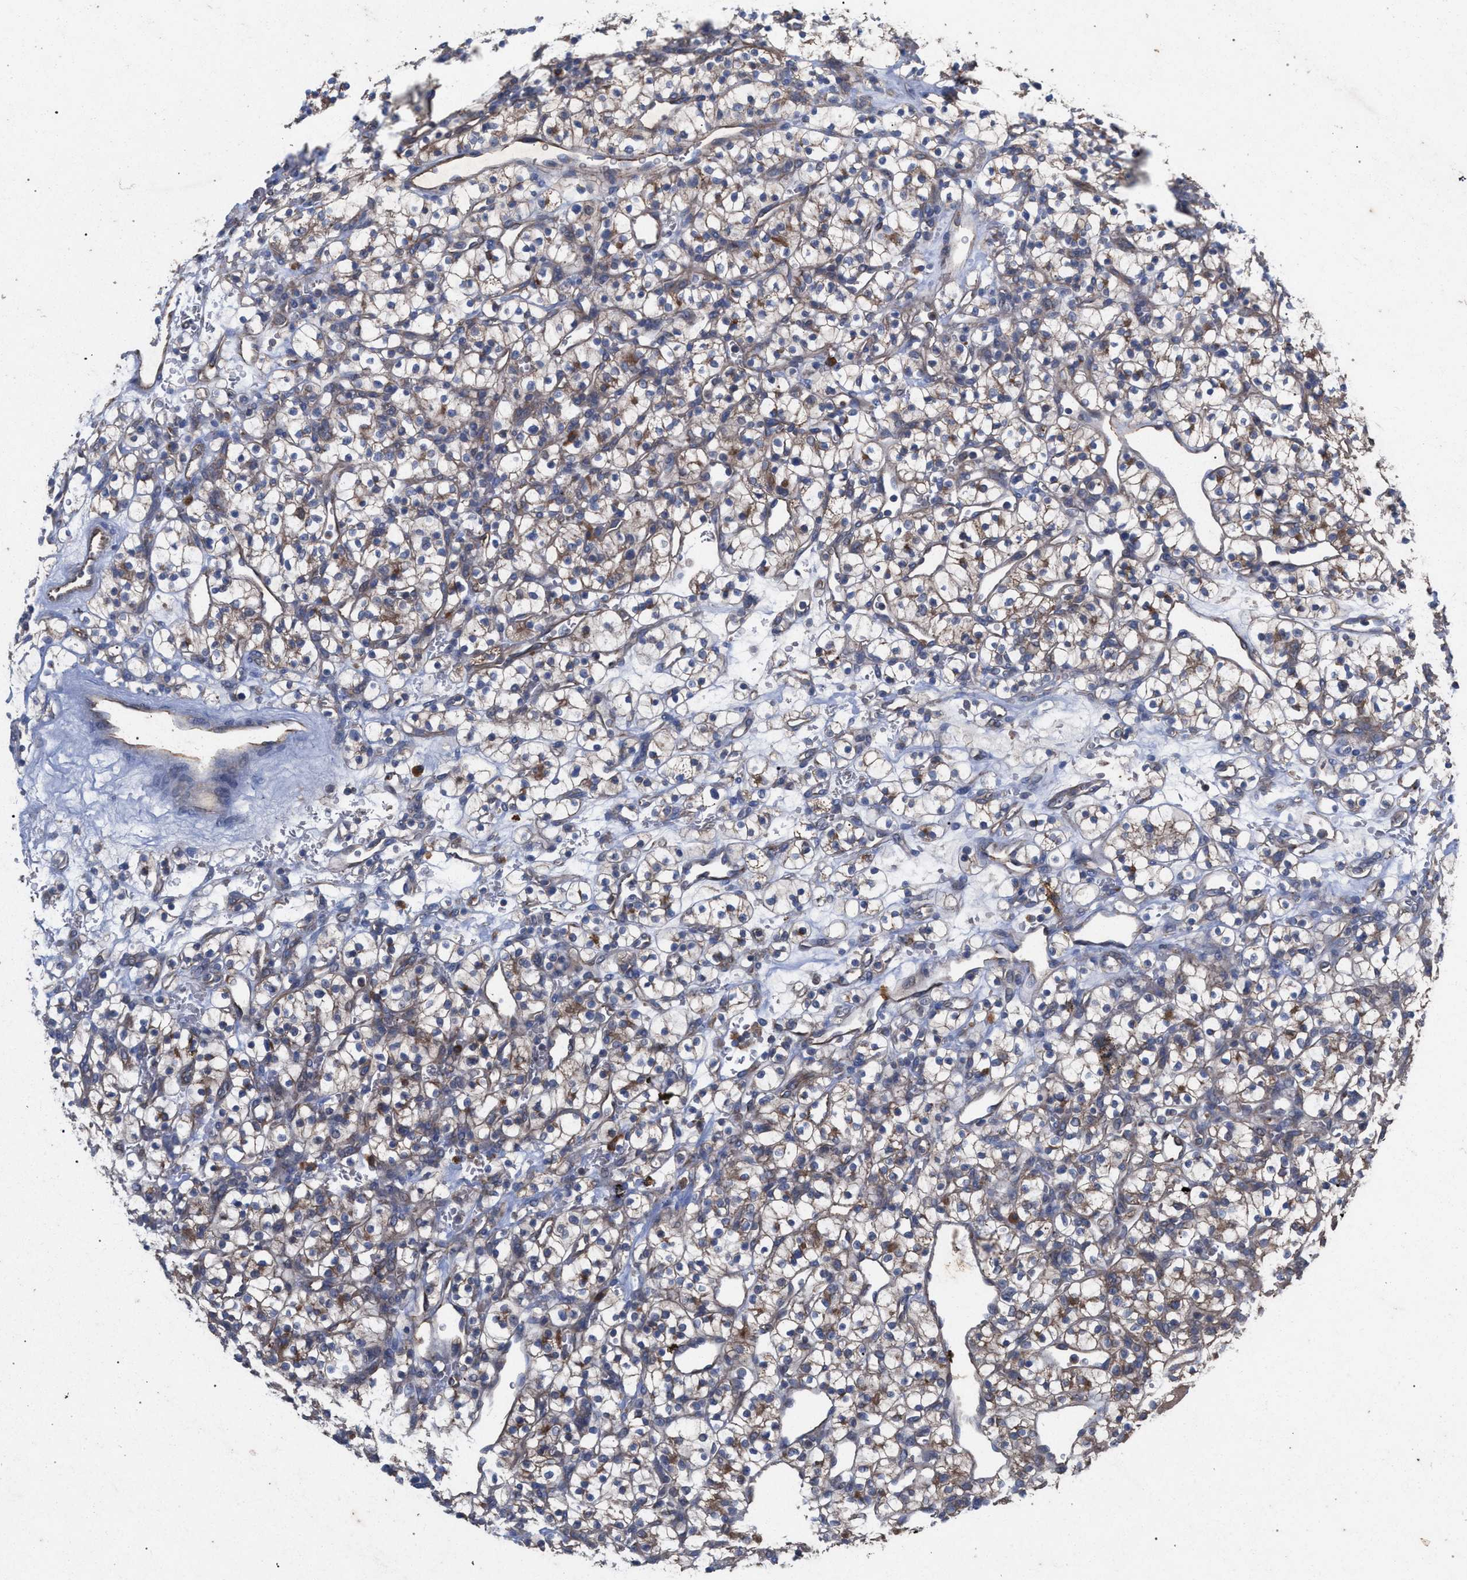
{"staining": {"intensity": "weak", "quantity": ">75%", "location": "cytoplasmic/membranous"}, "tissue": "renal cancer", "cell_type": "Tumor cells", "image_type": "cancer", "snomed": [{"axis": "morphology", "description": "Adenocarcinoma, NOS"}, {"axis": "topography", "description": "Kidney"}], "caption": "Weak cytoplasmic/membranous protein expression is present in about >75% of tumor cells in renal adenocarcinoma.", "gene": "BCL2L12", "patient": {"sex": "female", "age": 57}}